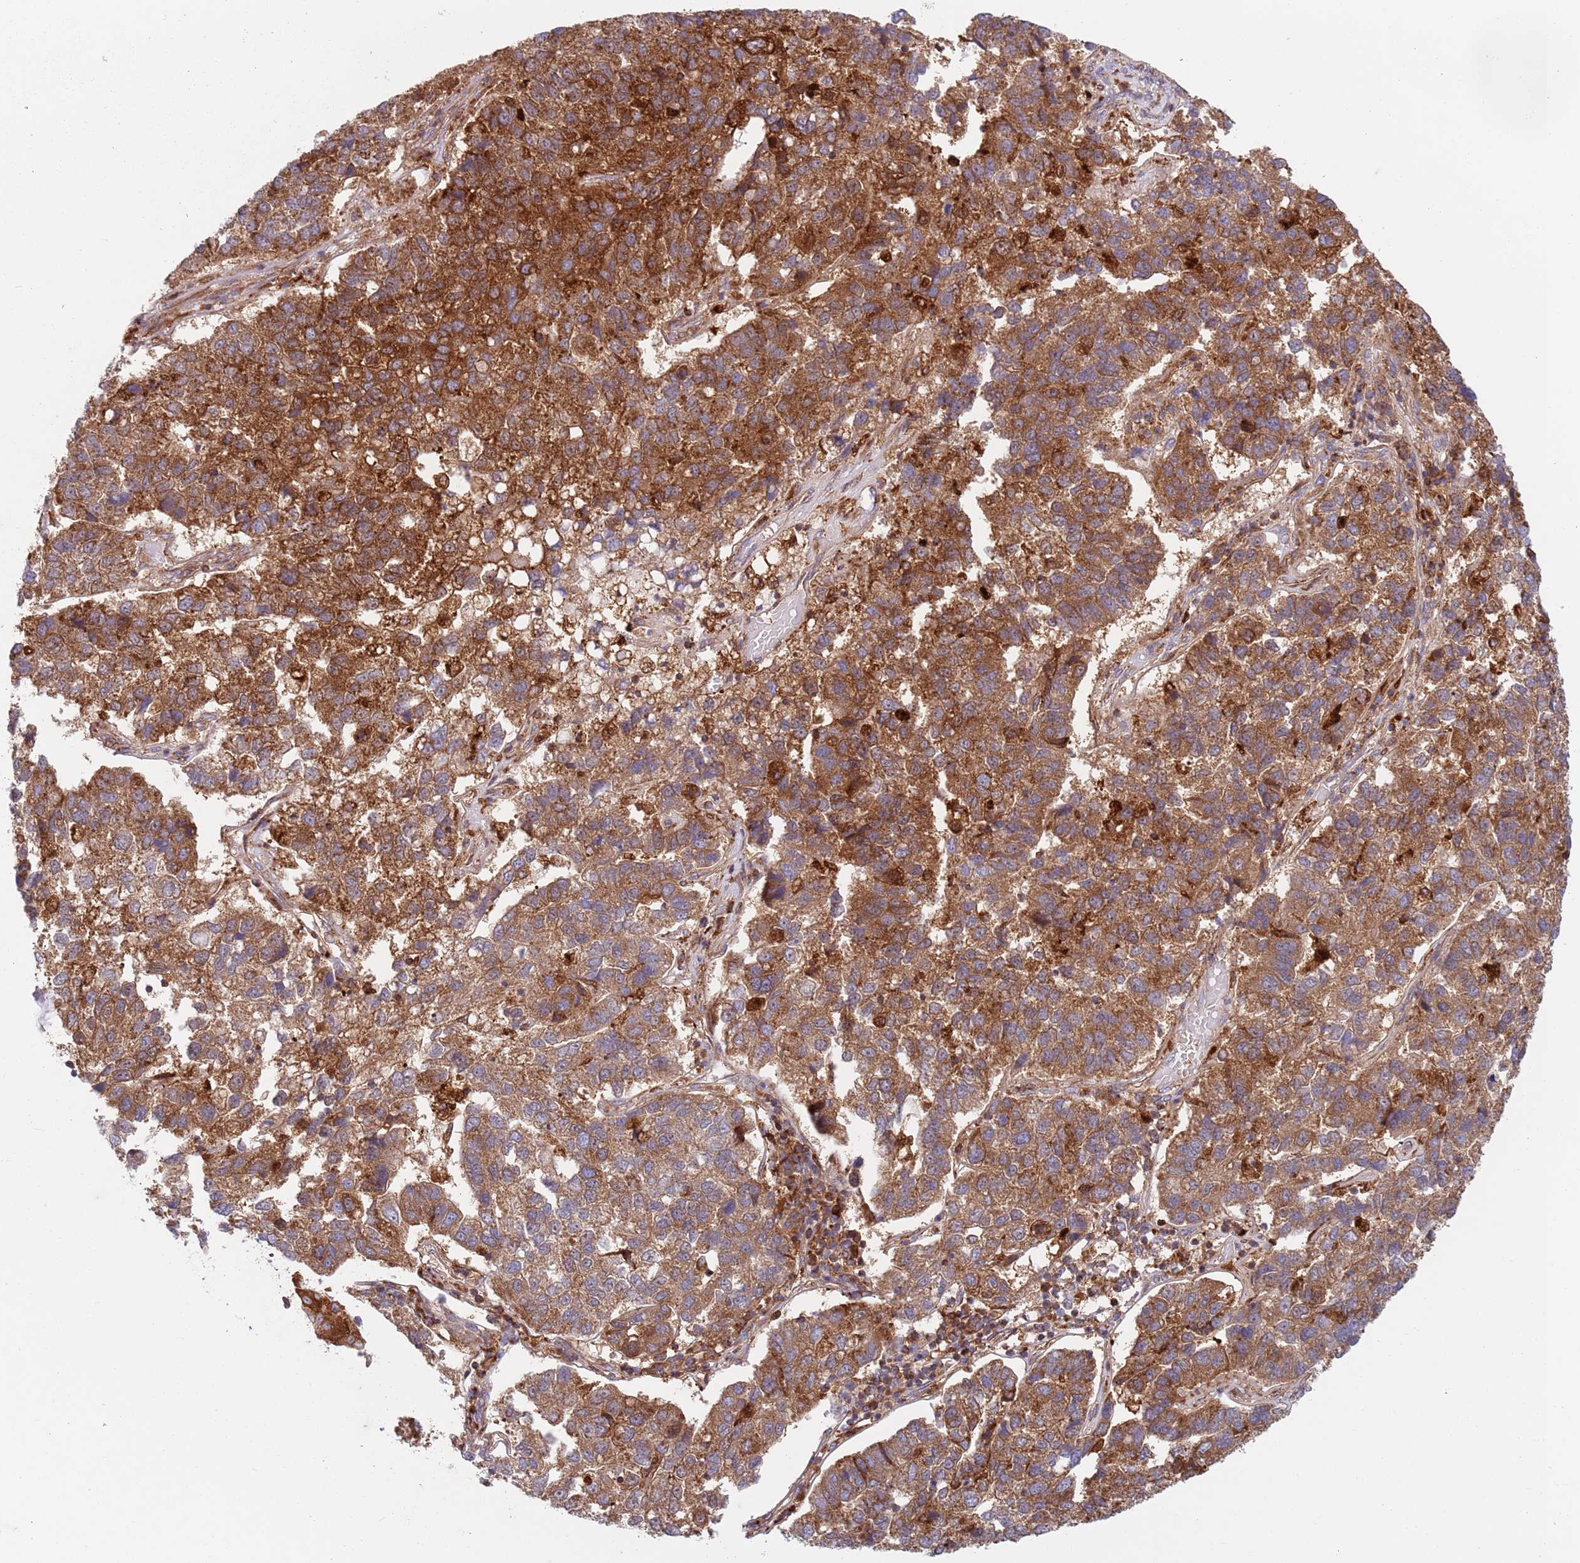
{"staining": {"intensity": "strong", "quantity": ">75%", "location": "cytoplasmic/membranous"}, "tissue": "pancreatic cancer", "cell_type": "Tumor cells", "image_type": "cancer", "snomed": [{"axis": "morphology", "description": "Adenocarcinoma, NOS"}, {"axis": "topography", "description": "Pancreas"}], "caption": "Immunohistochemical staining of pancreatic cancer demonstrates high levels of strong cytoplasmic/membranous protein expression in approximately >75% of tumor cells.", "gene": "ZMYM5", "patient": {"sex": "female", "age": 61}}